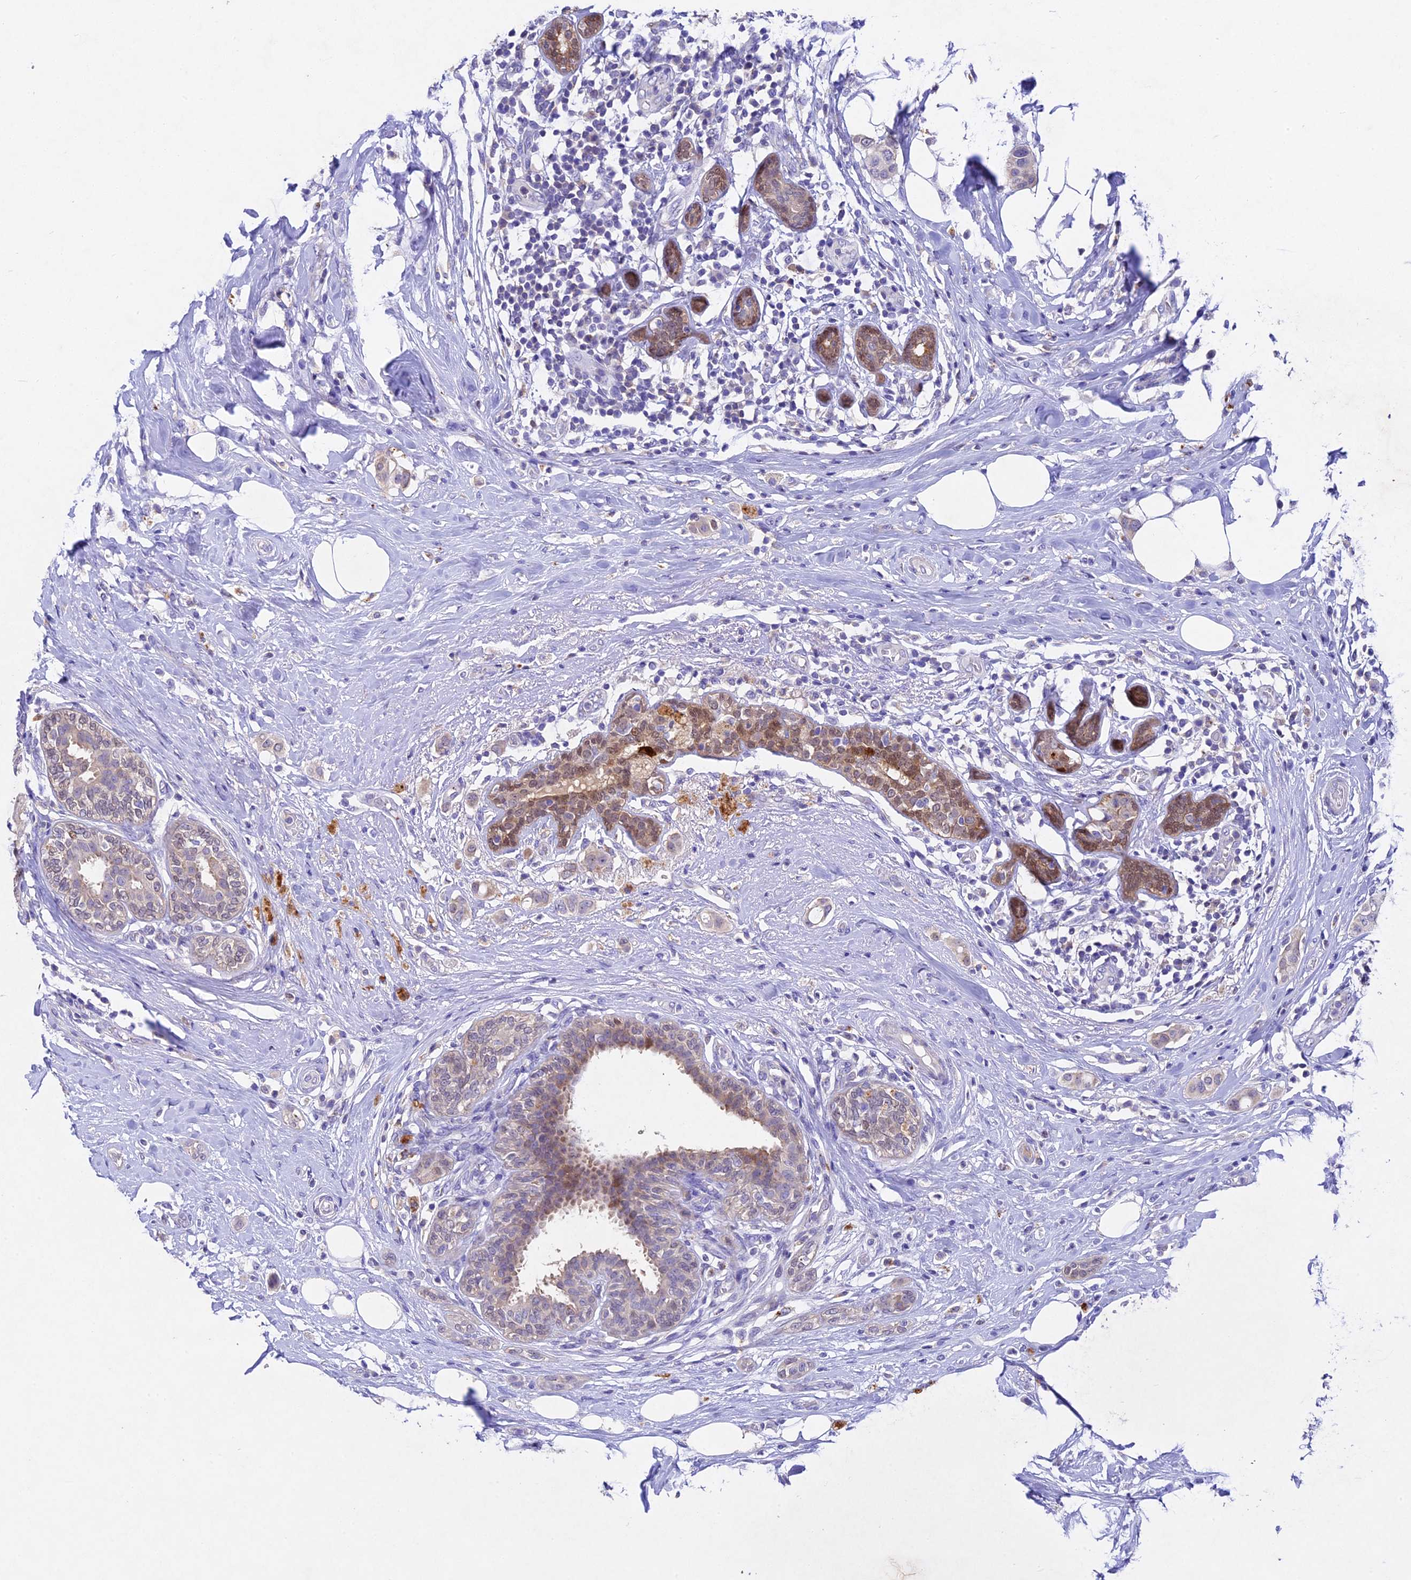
{"staining": {"intensity": "negative", "quantity": "none", "location": "none"}, "tissue": "breast cancer", "cell_type": "Tumor cells", "image_type": "cancer", "snomed": [{"axis": "morphology", "description": "Lobular carcinoma"}, {"axis": "topography", "description": "Breast"}], "caption": "This is an immunohistochemistry micrograph of human breast cancer. There is no positivity in tumor cells.", "gene": "TGDS", "patient": {"sex": "female", "age": 51}}